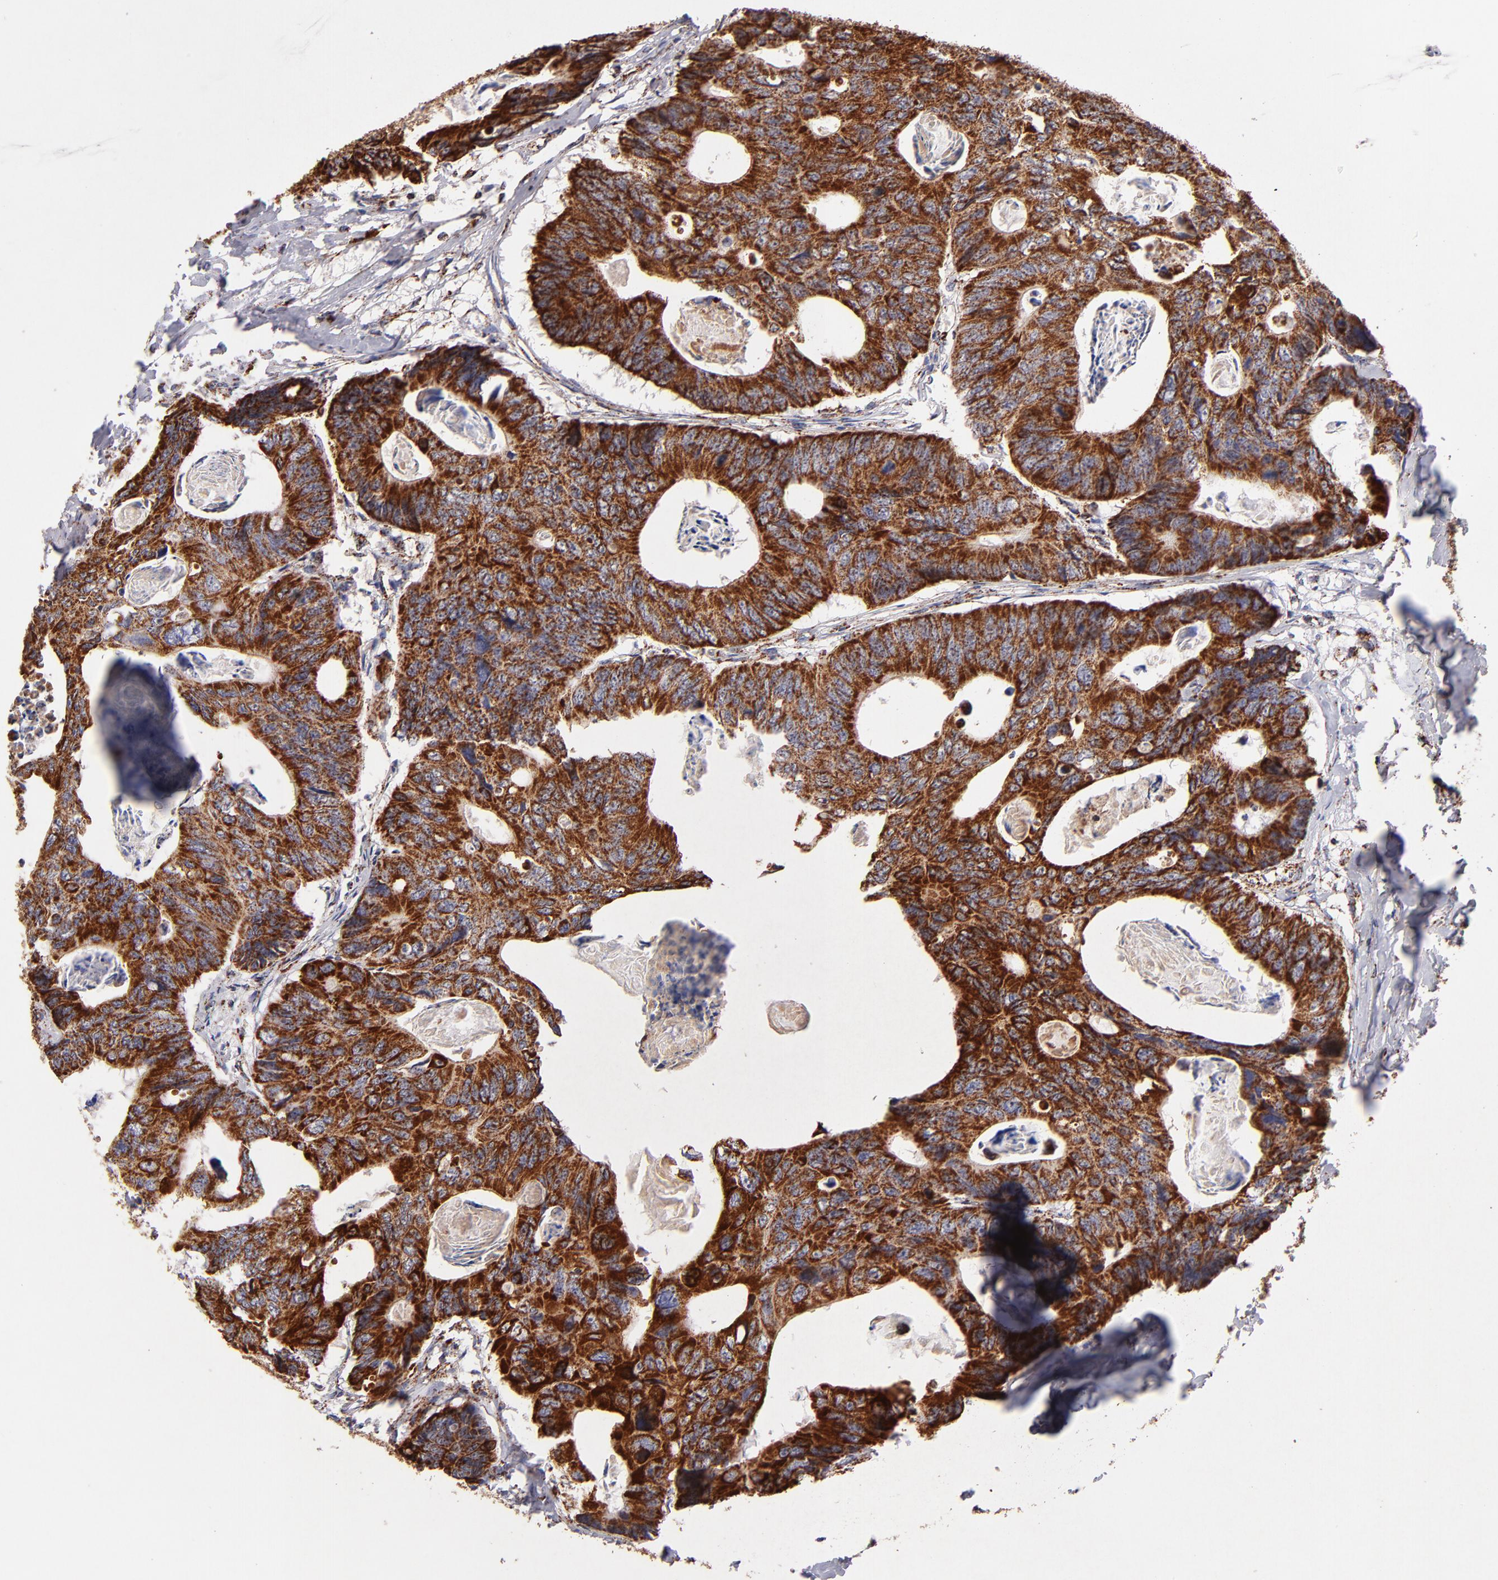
{"staining": {"intensity": "strong", "quantity": ">75%", "location": "cytoplasmic/membranous"}, "tissue": "colorectal cancer", "cell_type": "Tumor cells", "image_type": "cancer", "snomed": [{"axis": "morphology", "description": "Adenocarcinoma, NOS"}, {"axis": "topography", "description": "Colon"}], "caption": "This is an image of IHC staining of adenocarcinoma (colorectal), which shows strong staining in the cytoplasmic/membranous of tumor cells.", "gene": "DLST", "patient": {"sex": "female", "age": 55}}